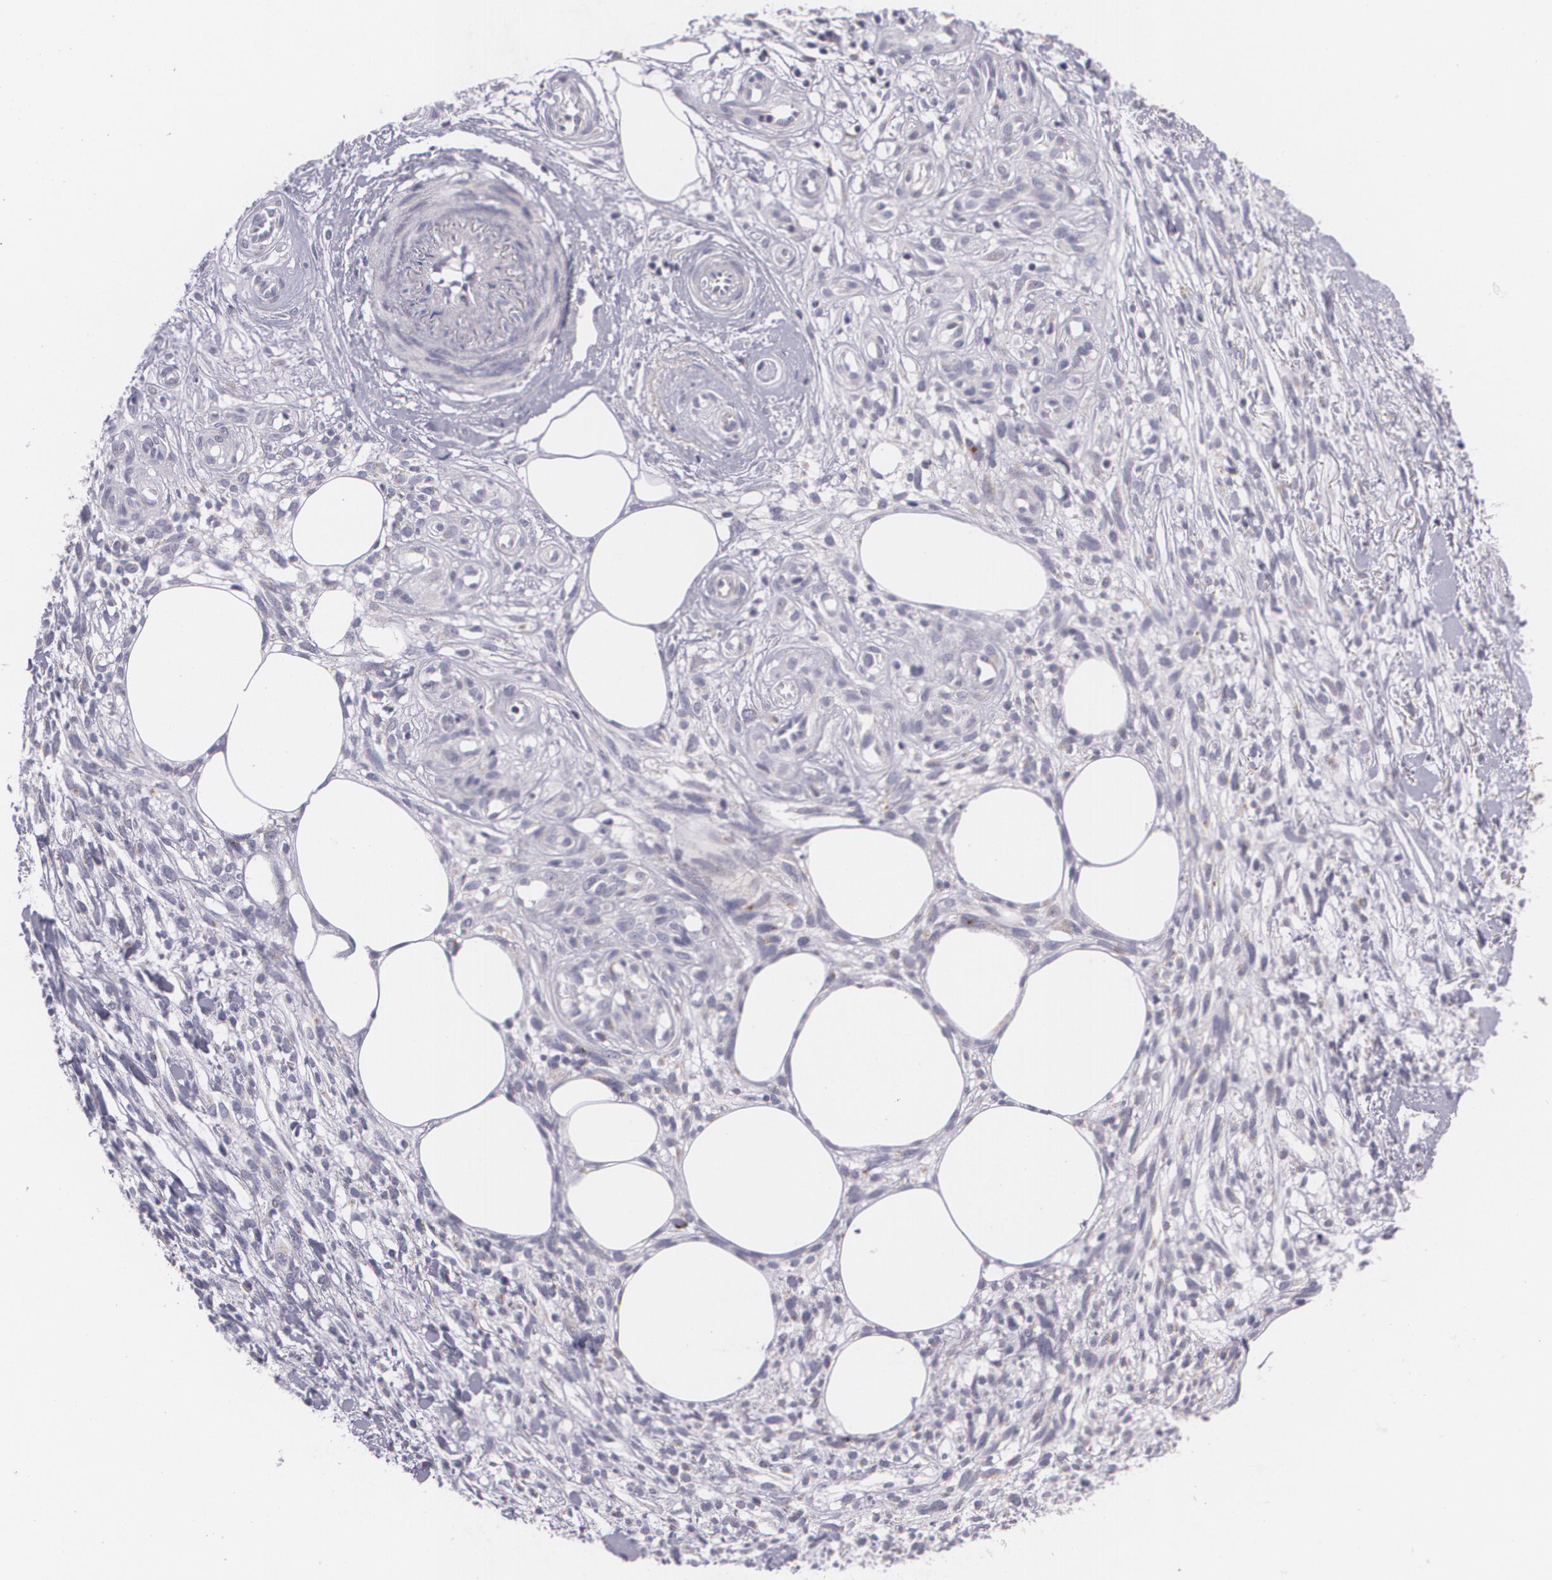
{"staining": {"intensity": "negative", "quantity": "none", "location": "none"}, "tissue": "melanoma", "cell_type": "Tumor cells", "image_type": "cancer", "snomed": [{"axis": "morphology", "description": "Malignant melanoma, NOS"}, {"axis": "topography", "description": "Skin"}], "caption": "Malignant melanoma was stained to show a protein in brown. There is no significant staining in tumor cells.", "gene": "CILK1", "patient": {"sex": "female", "age": 85}}